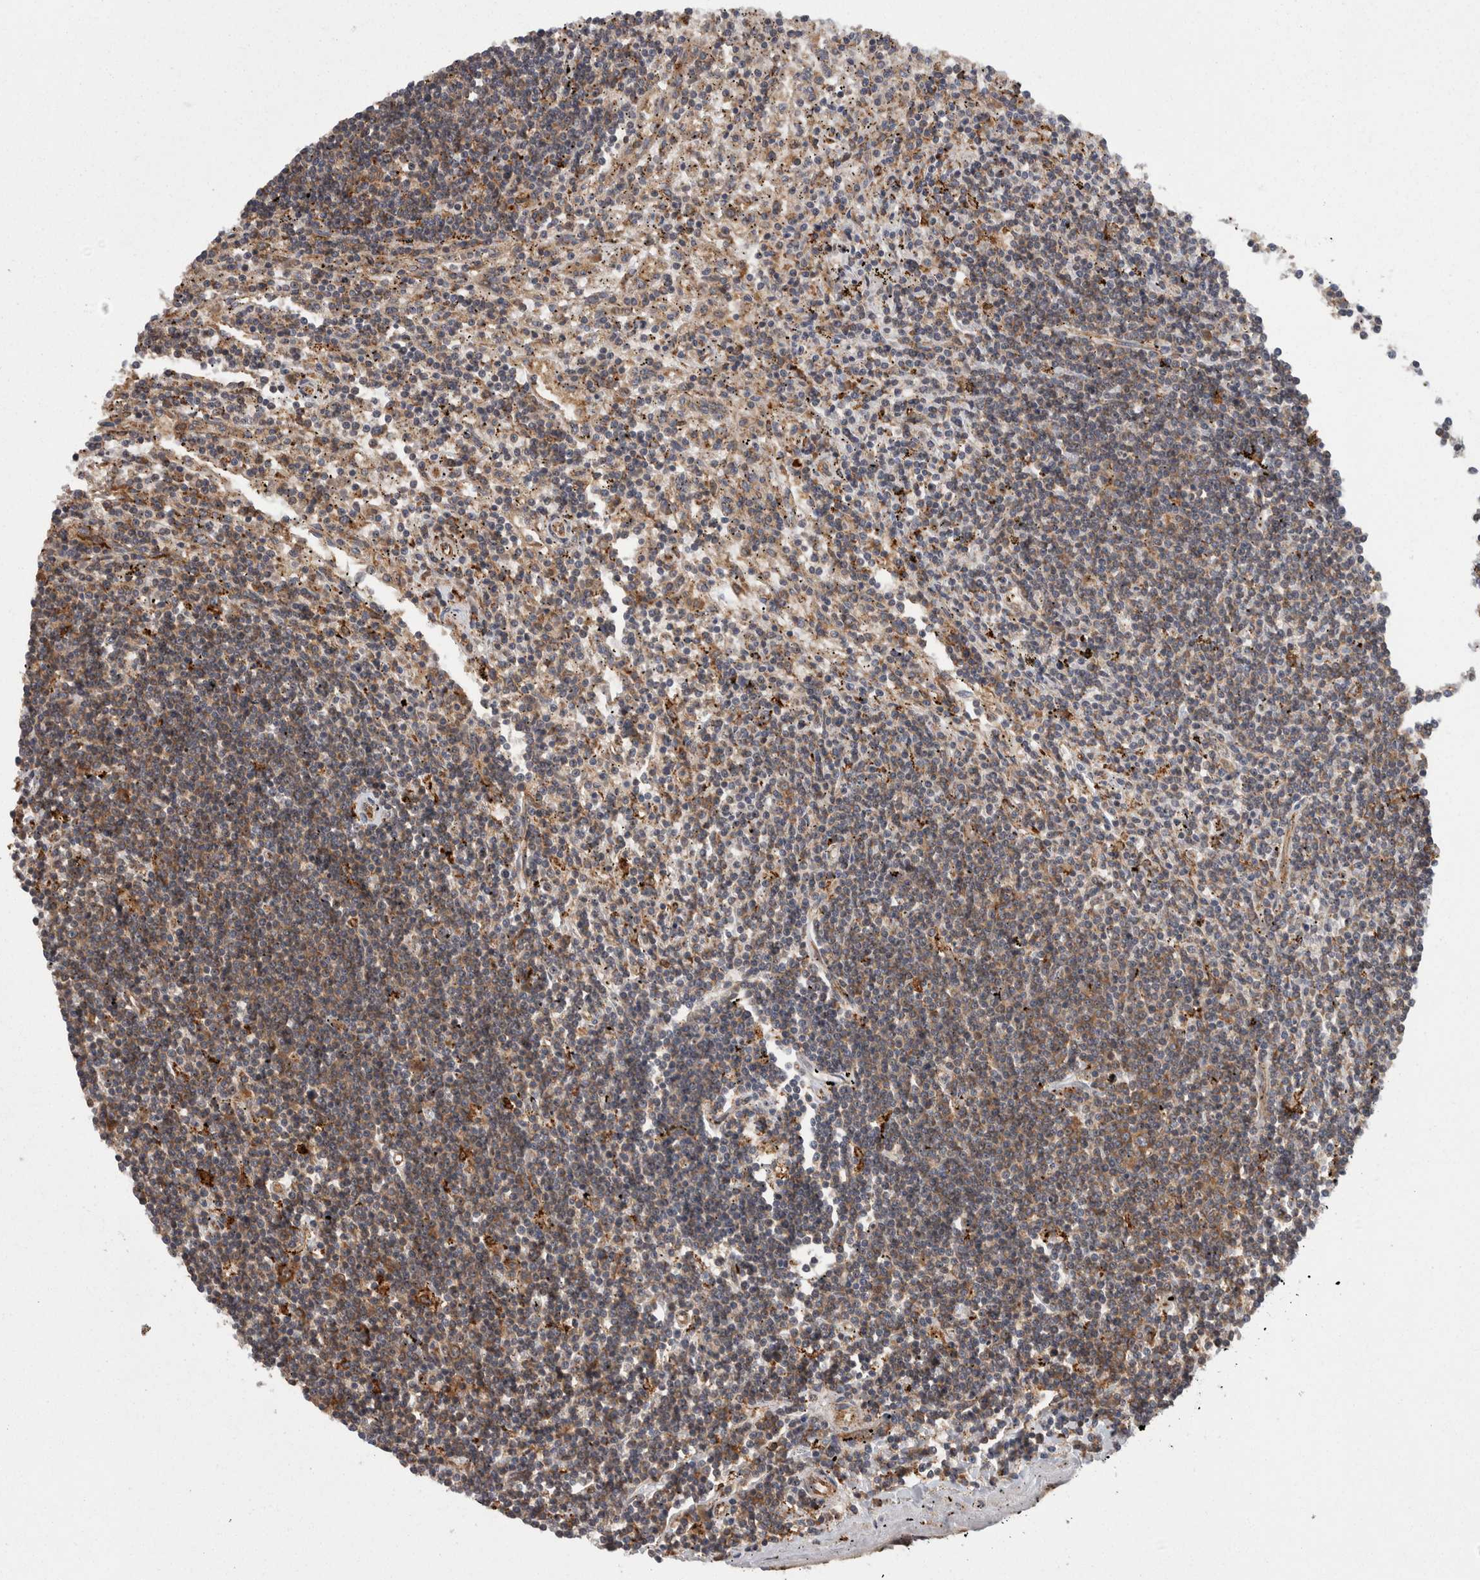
{"staining": {"intensity": "moderate", "quantity": "25%-75%", "location": "cytoplasmic/membranous"}, "tissue": "lymphoma", "cell_type": "Tumor cells", "image_type": "cancer", "snomed": [{"axis": "morphology", "description": "Malignant lymphoma, non-Hodgkin's type, Low grade"}, {"axis": "topography", "description": "Spleen"}], "caption": "Protein expression analysis of human low-grade malignant lymphoma, non-Hodgkin's type reveals moderate cytoplasmic/membranous staining in approximately 25%-75% of tumor cells.", "gene": "SMCR8", "patient": {"sex": "male", "age": 76}}